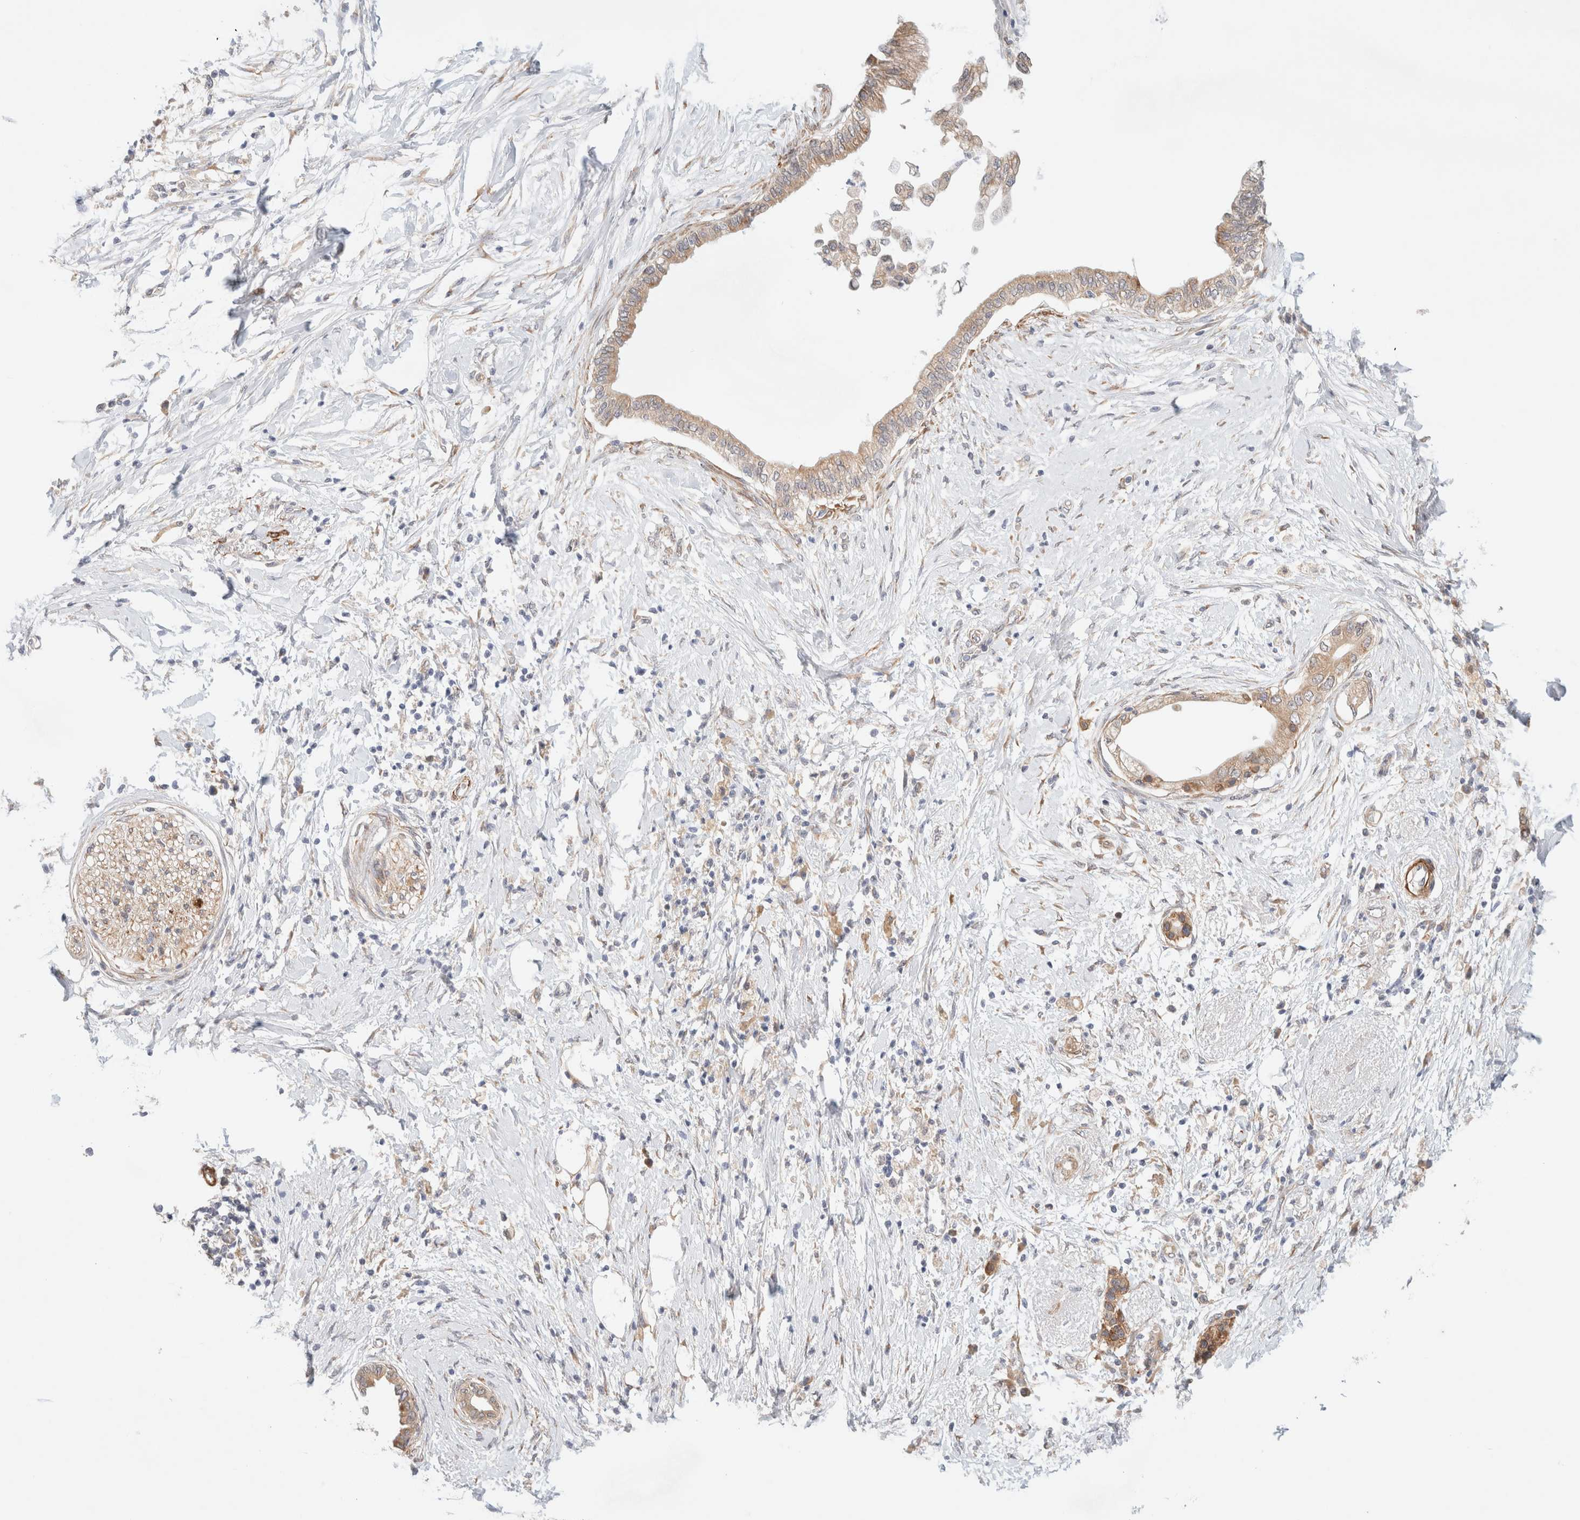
{"staining": {"intensity": "moderate", "quantity": ">75%", "location": "cytoplasmic/membranous"}, "tissue": "pancreatic cancer", "cell_type": "Tumor cells", "image_type": "cancer", "snomed": [{"axis": "morphology", "description": "Normal tissue, NOS"}, {"axis": "morphology", "description": "Adenocarcinoma, NOS"}, {"axis": "topography", "description": "Pancreas"}, {"axis": "topography", "description": "Duodenum"}], "caption": "Pancreatic adenocarcinoma was stained to show a protein in brown. There is medium levels of moderate cytoplasmic/membranous positivity in about >75% of tumor cells.", "gene": "RRP15", "patient": {"sex": "female", "age": 60}}